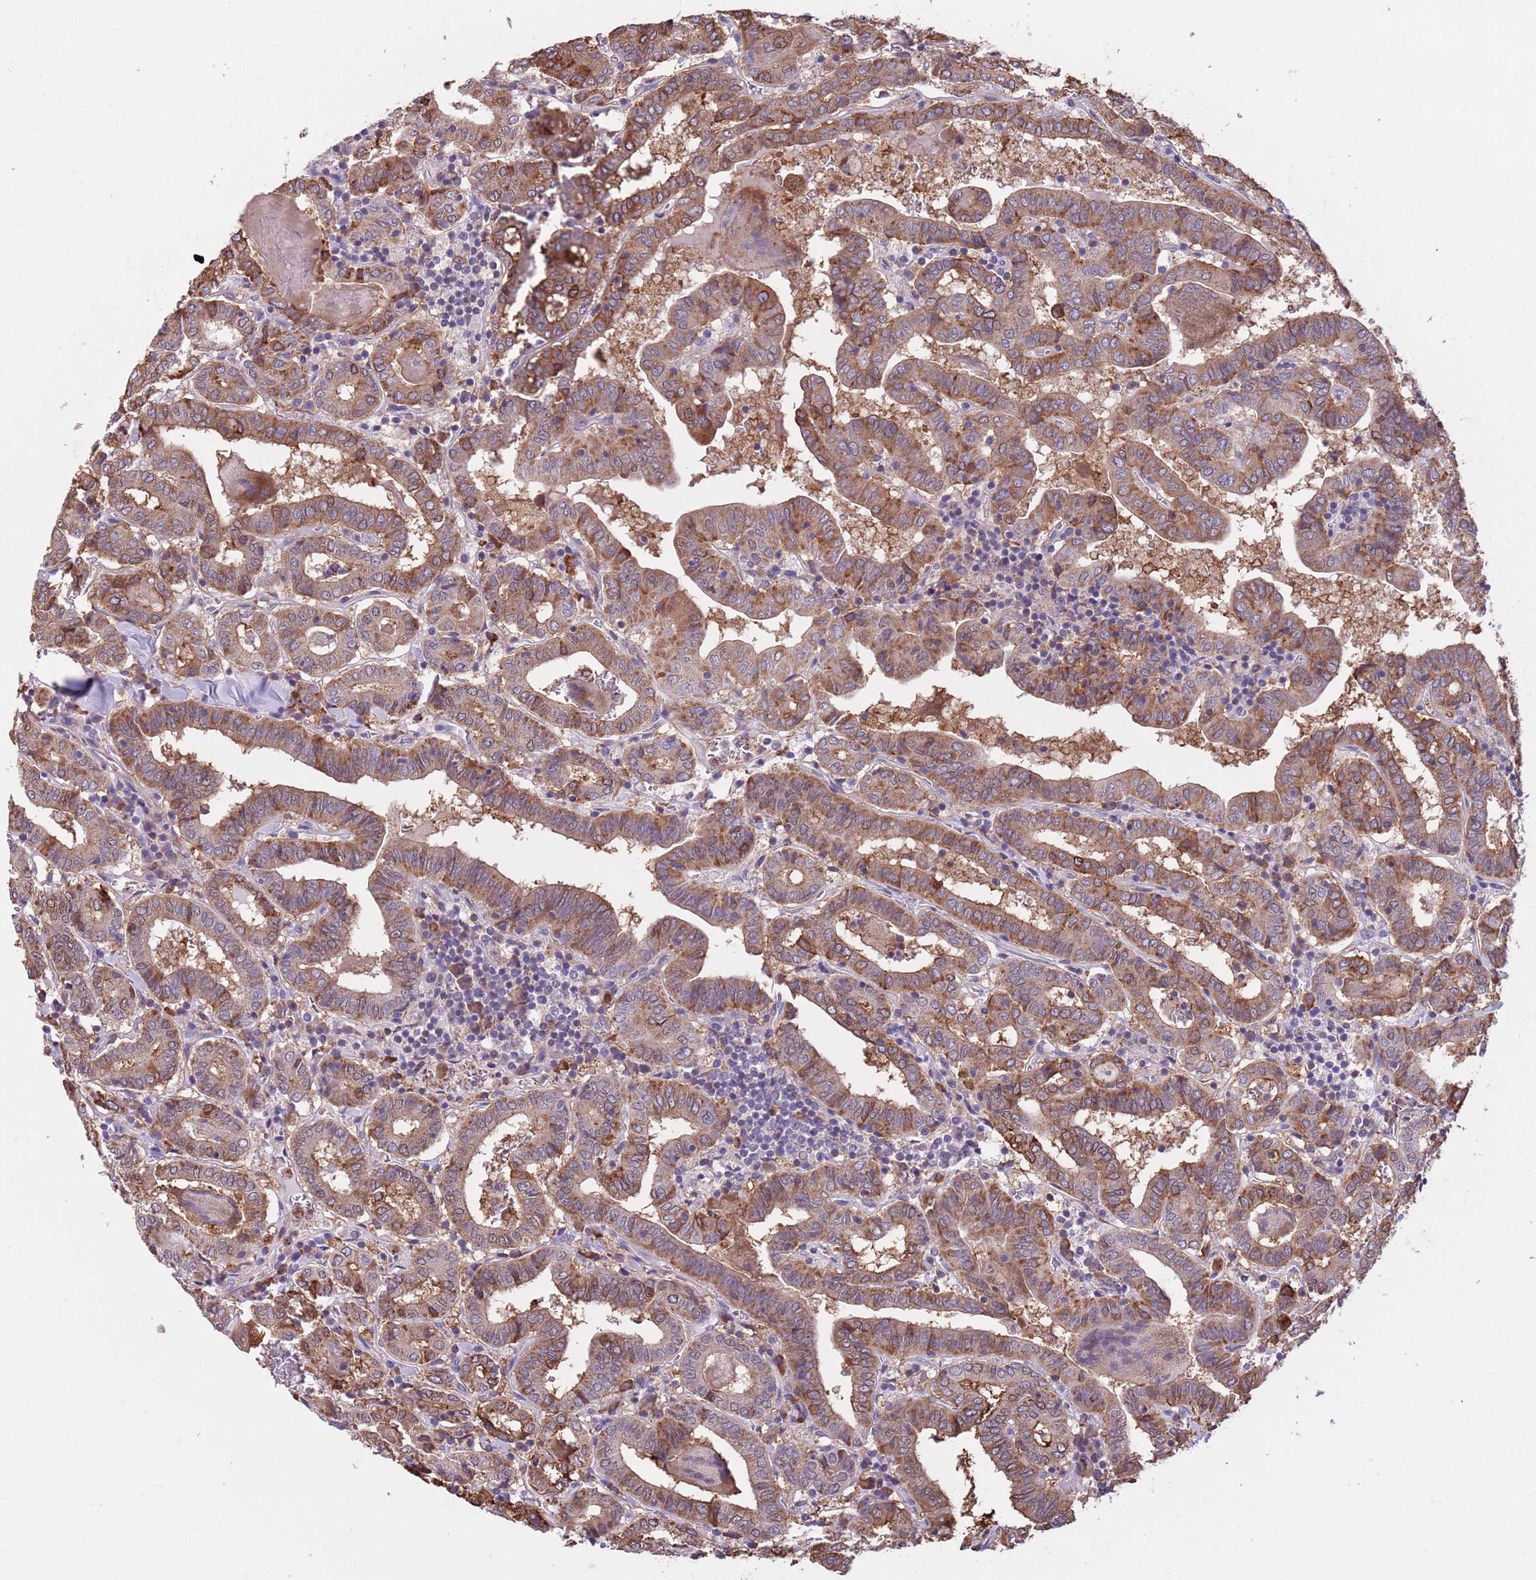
{"staining": {"intensity": "moderate", "quantity": ">75%", "location": "cytoplasmic/membranous,nuclear"}, "tissue": "thyroid cancer", "cell_type": "Tumor cells", "image_type": "cancer", "snomed": [{"axis": "morphology", "description": "Papillary adenocarcinoma, NOS"}, {"axis": "topography", "description": "Thyroid gland"}], "caption": "This is a micrograph of immunohistochemistry (IHC) staining of thyroid cancer (papillary adenocarcinoma), which shows moderate staining in the cytoplasmic/membranous and nuclear of tumor cells.", "gene": "JAML", "patient": {"sex": "female", "age": 72}}